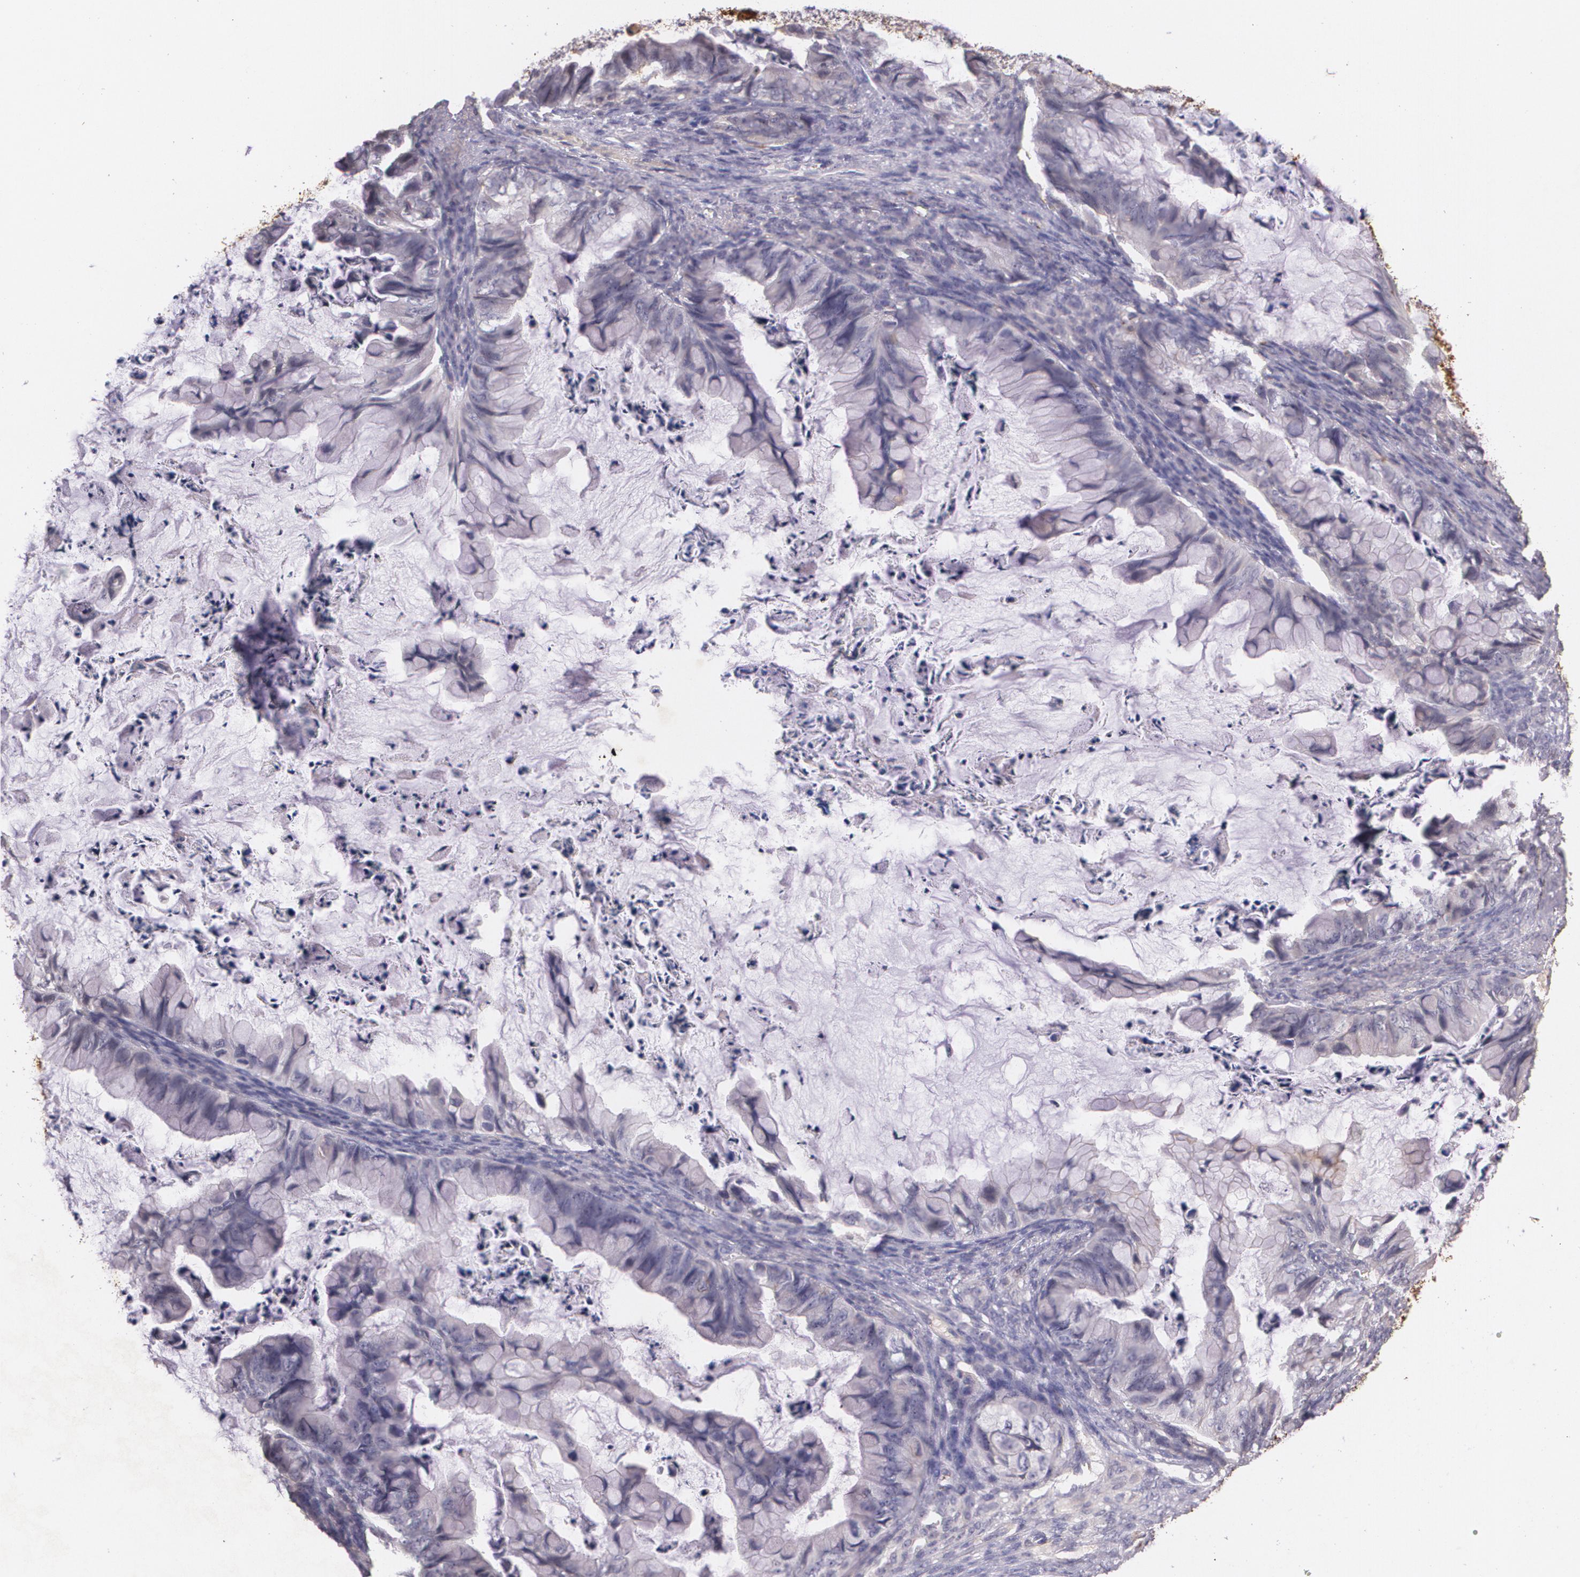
{"staining": {"intensity": "negative", "quantity": "none", "location": "none"}, "tissue": "ovarian cancer", "cell_type": "Tumor cells", "image_type": "cancer", "snomed": [{"axis": "morphology", "description": "Cystadenocarcinoma, mucinous, NOS"}, {"axis": "topography", "description": "Ovary"}], "caption": "Photomicrograph shows no significant protein expression in tumor cells of ovarian cancer.", "gene": "TM4SF1", "patient": {"sex": "female", "age": 36}}